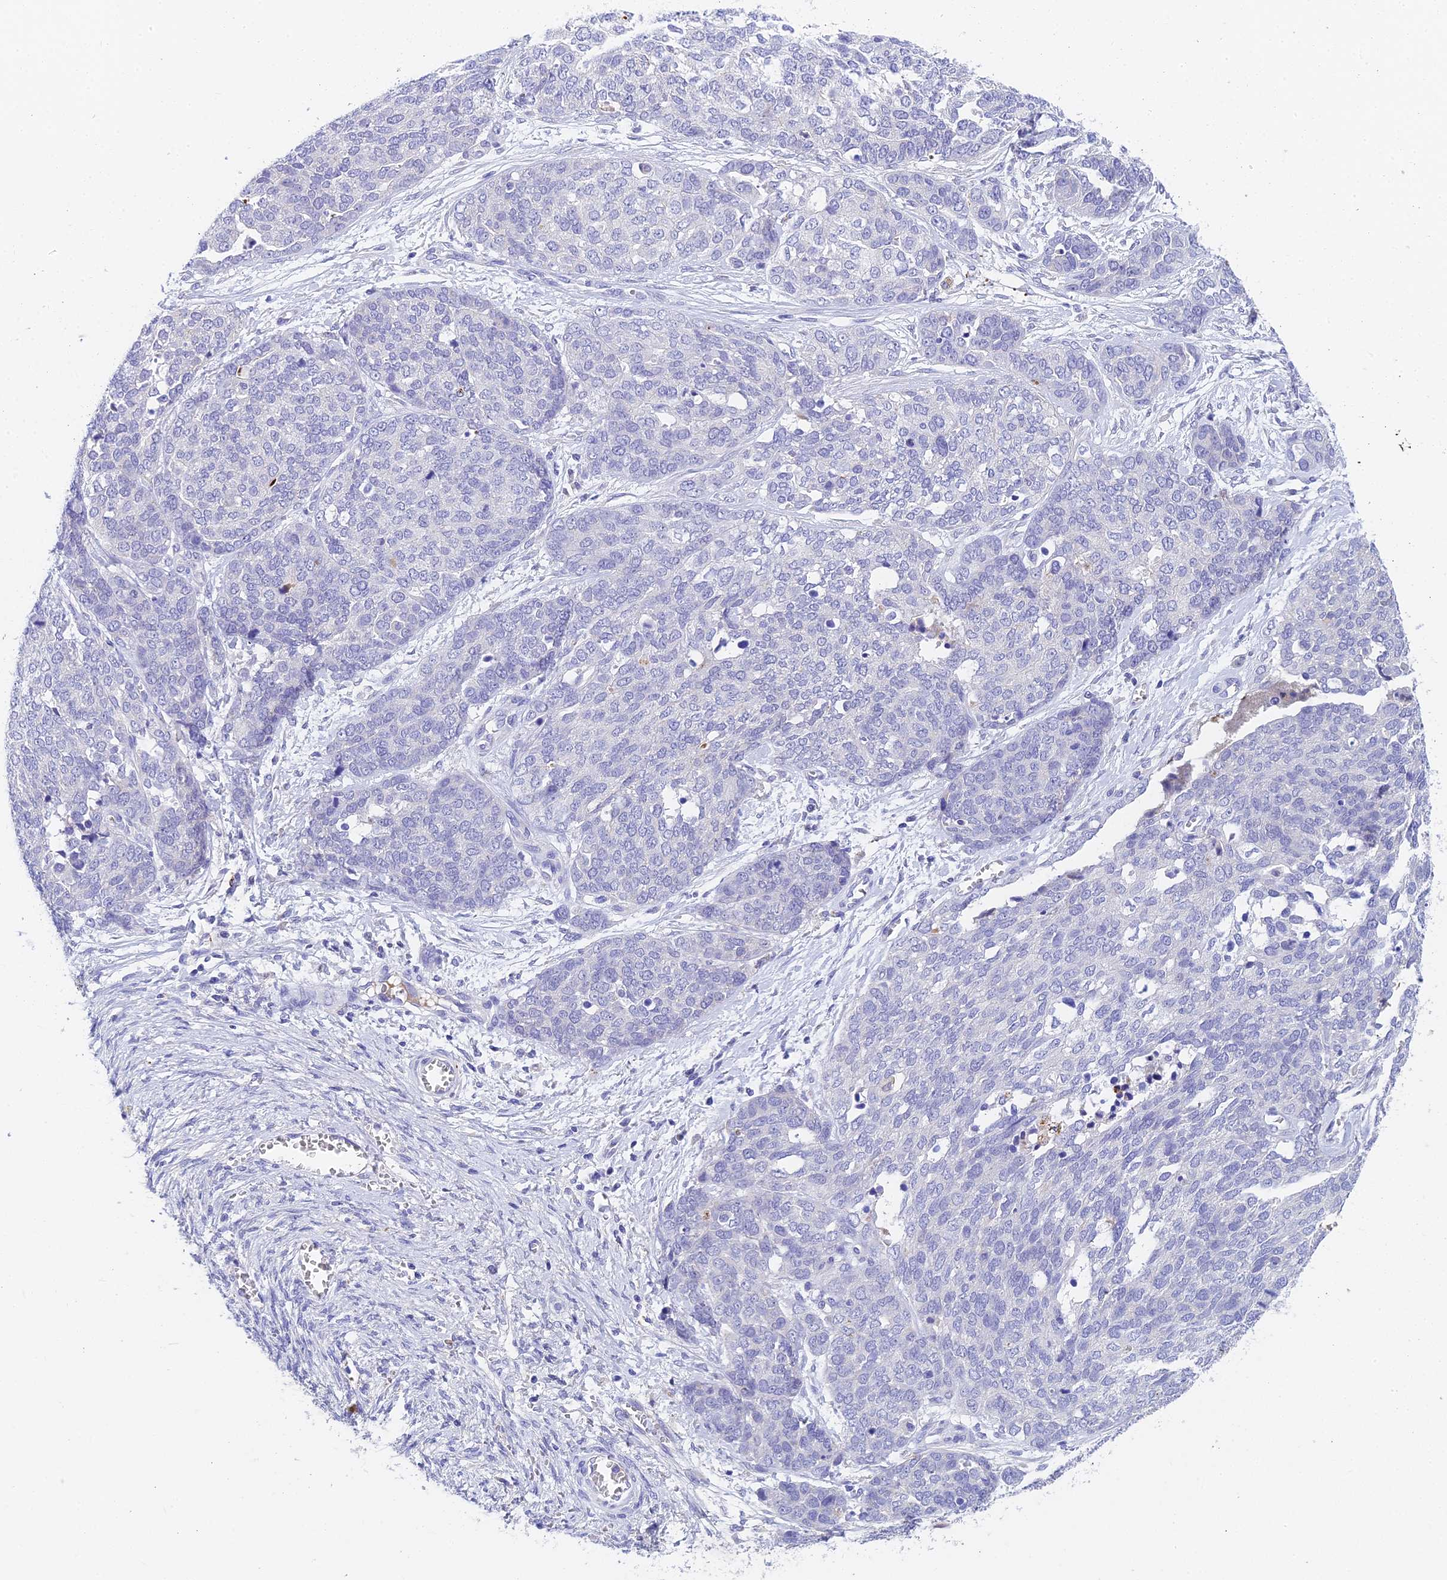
{"staining": {"intensity": "negative", "quantity": "none", "location": "none"}, "tissue": "ovarian cancer", "cell_type": "Tumor cells", "image_type": "cancer", "snomed": [{"axis": "morphology", "description": "Cystadenocarcinoma, serous, NOS"}, {"axis": "topography", "description": "Ovary"}], "caption": "This is an immunohistochemistry histopathology image of human ovarian serous cystadenocarcinoma. There is no expression in tumor cells.", "gene": "ADAMTS13", "patient": {"sex": "female", "age": 44}}